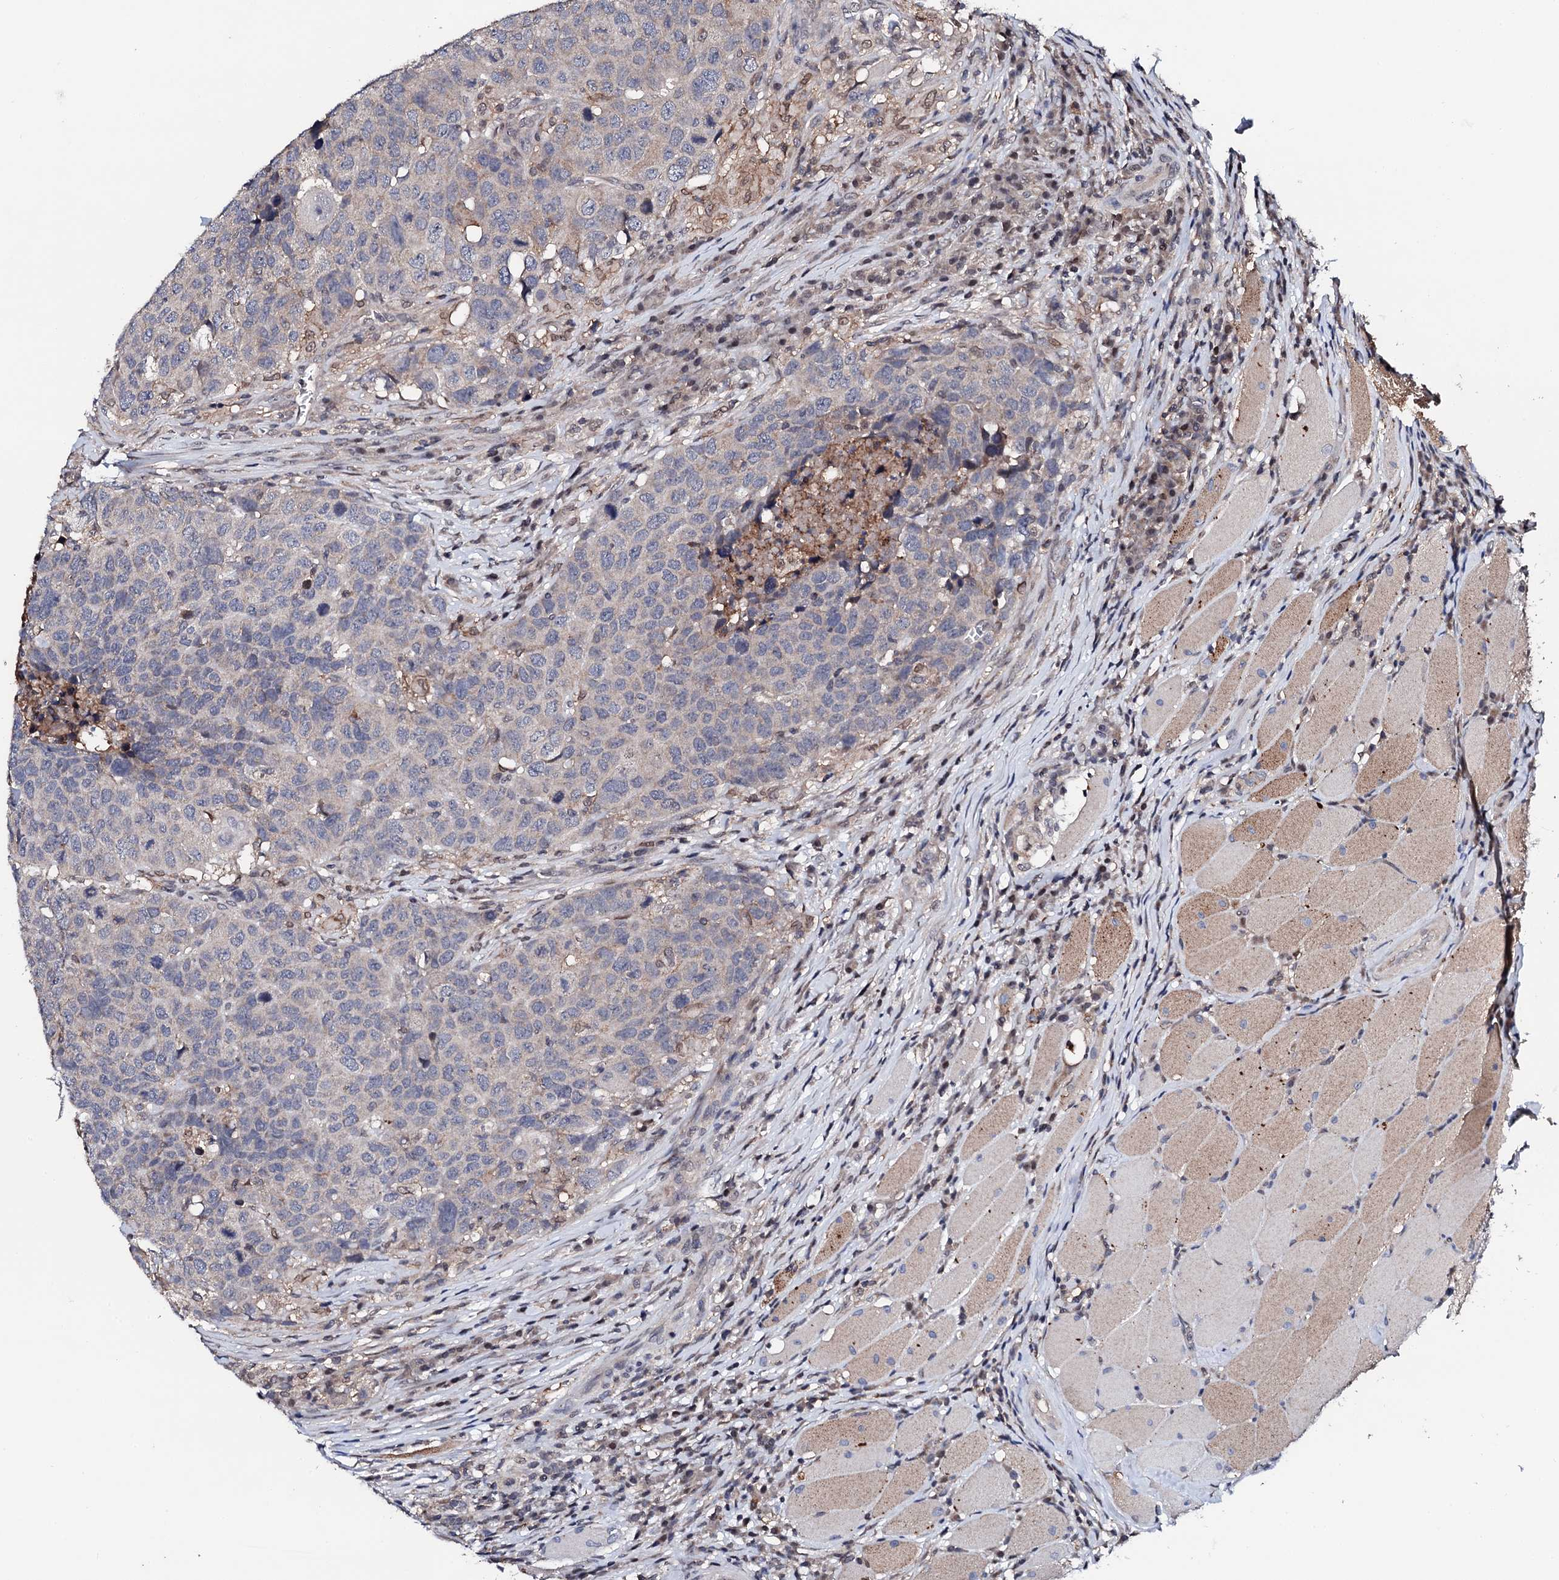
{"staining": {"intensity": "negative", "quantity": "none", "location": "none"}, "tissue": "head and neck cancer", "cell_type": "Tumor cells", "image_type": "cancer", "snomed": [{"axis": "morphology", "description": "Squamous cell carcinoma, NOS"}, {"axis": "topography", "description": "Head-Neck"}], "caption": "Immunohistochemistry histopathology image of human head and neck cancer (squamous cell carcinoma) stained for a protein (brown), which reveals no positivity in tumor cells.", "gene": "EDC3", "patient": {"sex": "male", "age": 66}}